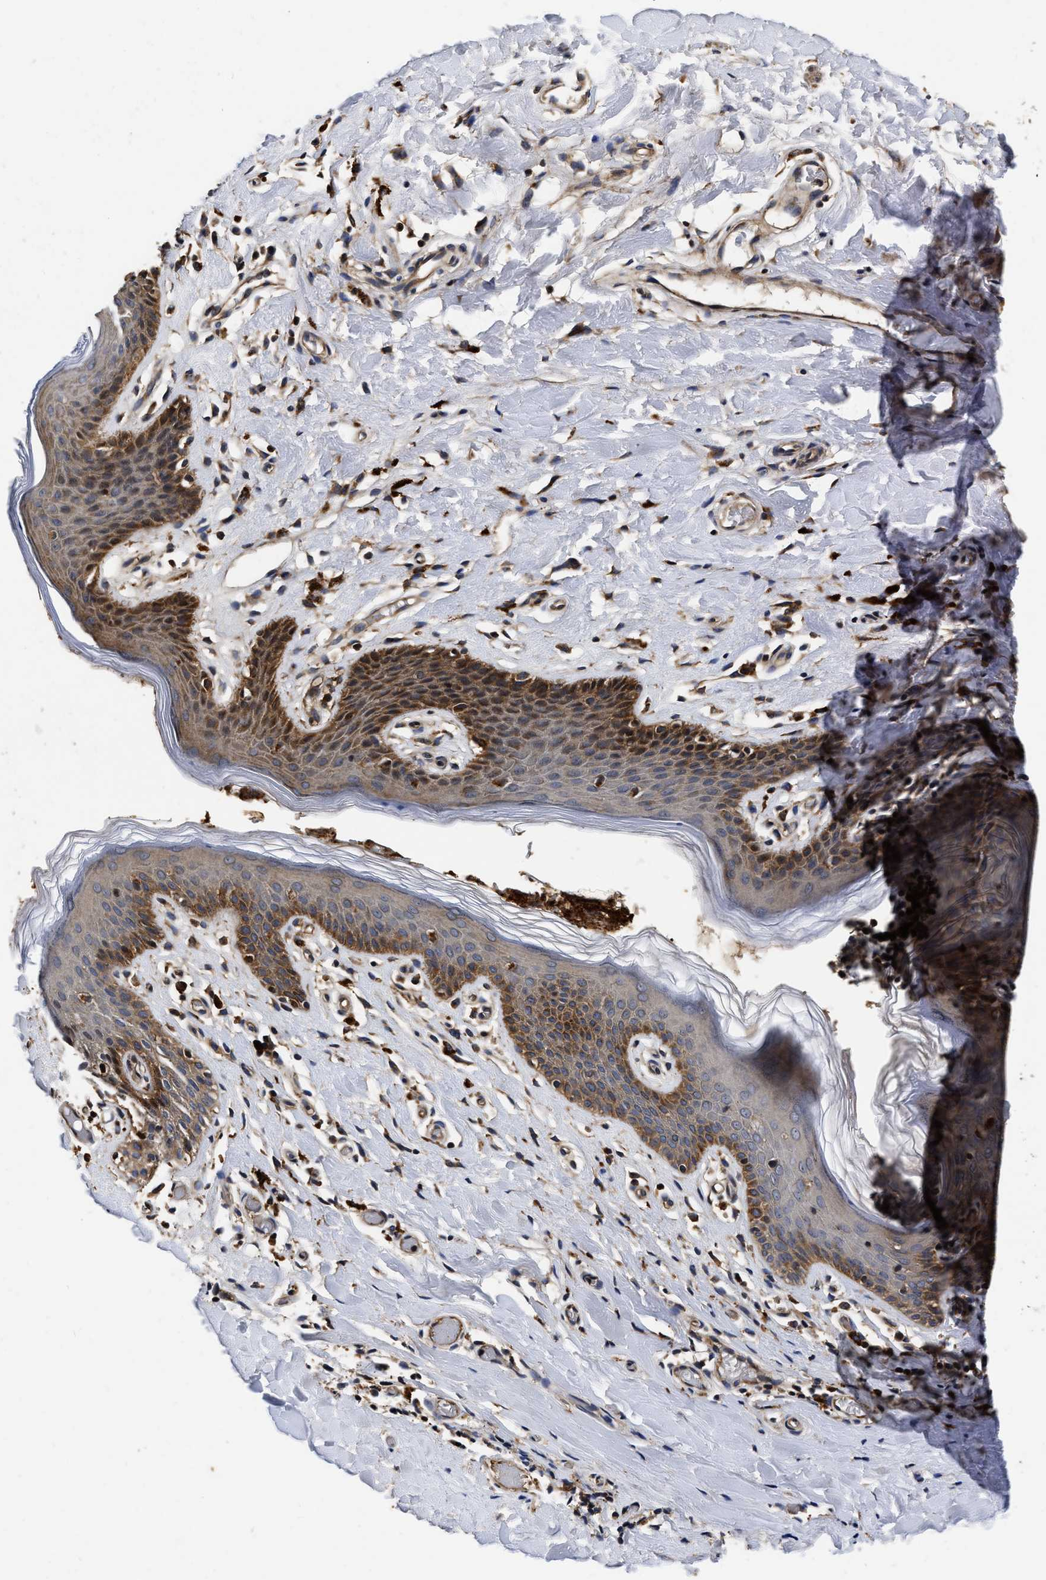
{"staining": {"intensity": "moderate", "quantity": "25%-75%", "location": "cytoplasmic/membranous"}, "tissue": "skin", "cell_type": "Epidermal cells", "image_type": "normal", "snomed": [{"axis": "morphology", "description": "Normal tissue, NOS"}, {"axis": "topography", "description": "Vulva"}], "caption": "Immunohistochemical staining of unremarkable human skin reveals medium levels of moderate cytoplasmic/membranous expression in approximately 25%-75% of epidermal cells.", "gene": "ABCG8", "patient": {"sex": "female", "age": 66}}